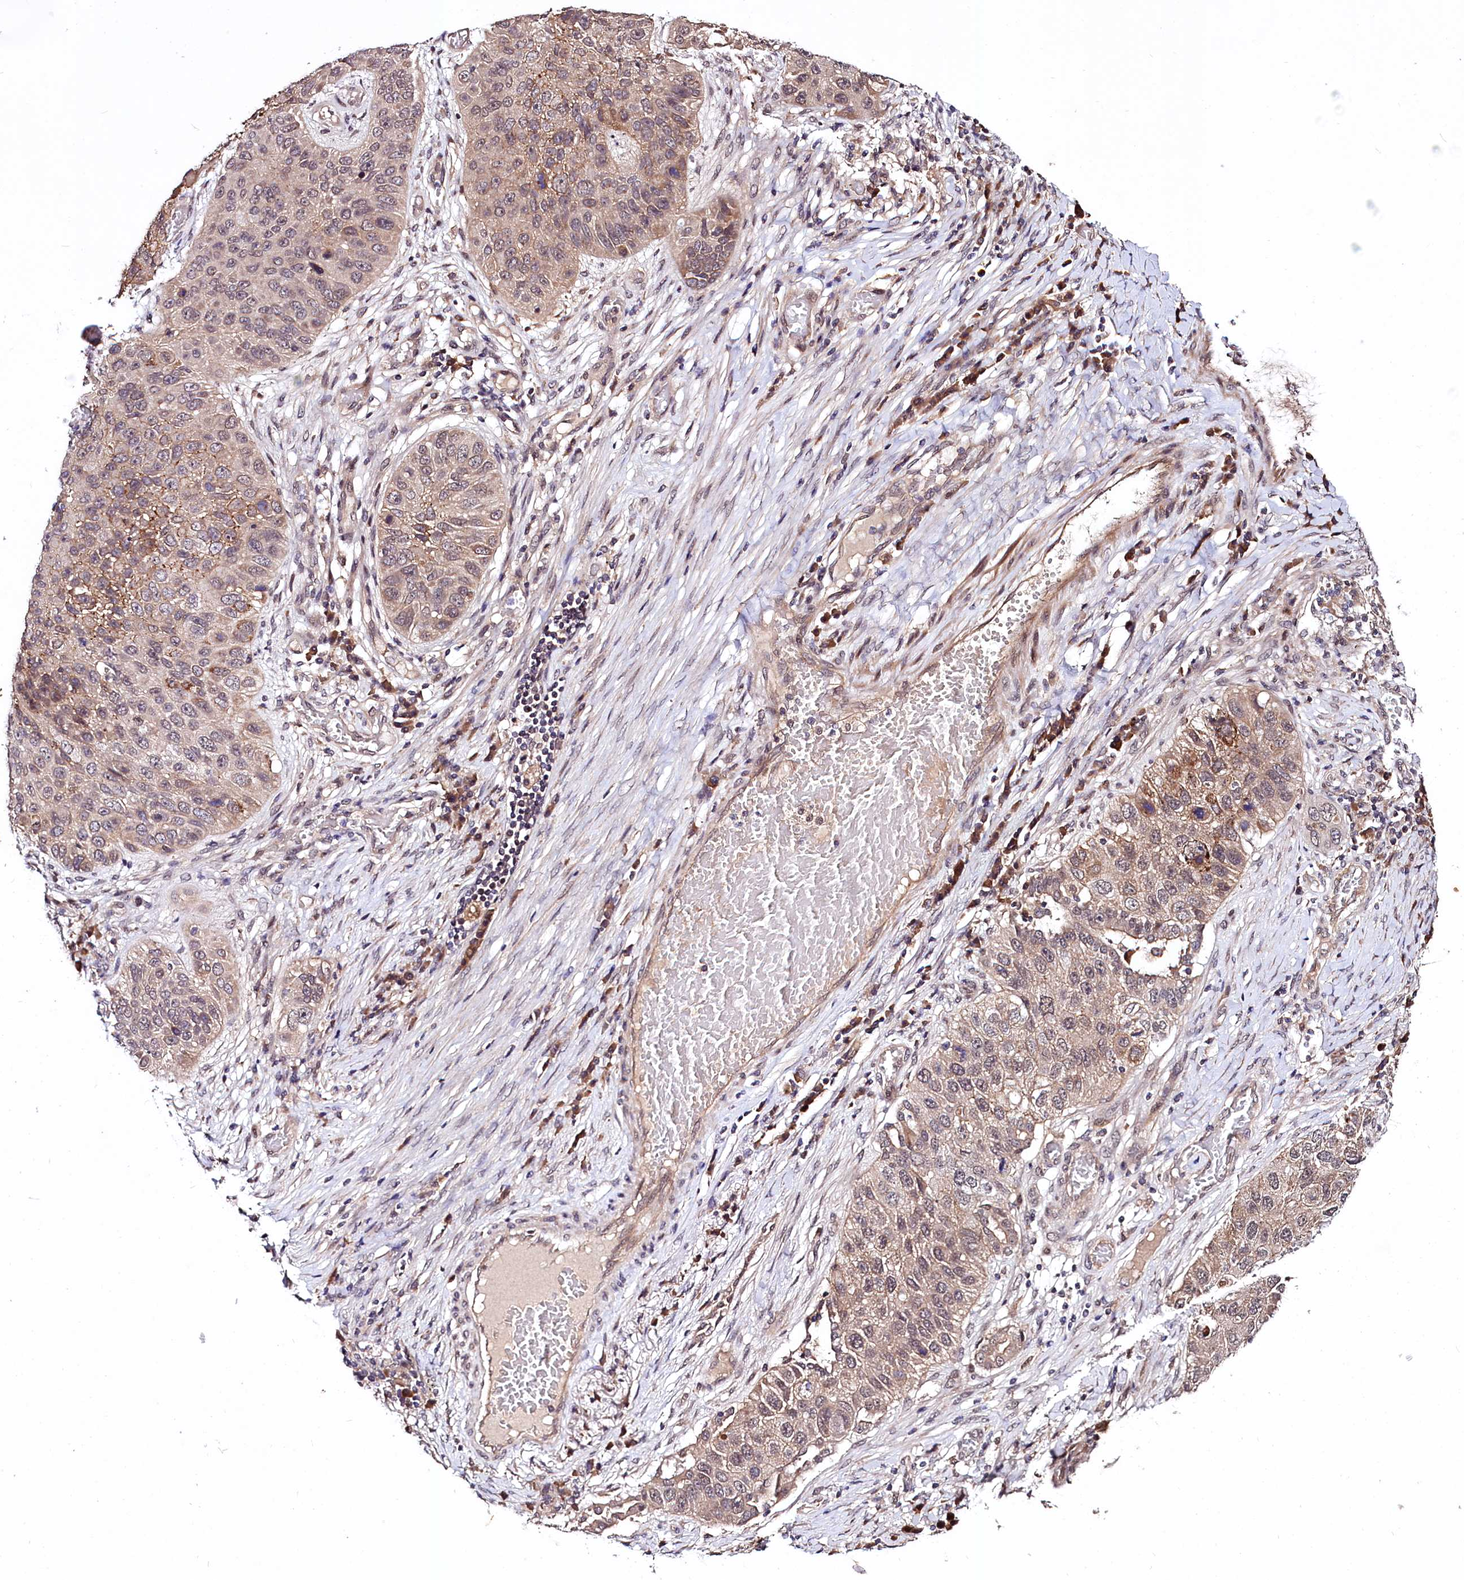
{"staining": {"intensity": "moderate", "quantity": "<25%", "location": "cytoplasmic/membranous,nuclear"}, "tissue": "lung cancer", "cell_type": "Tumor cells", "image_type": "cancer", "snomed": [{"axis": "morphology", "description": "Squamous cell carcinoma, NOS"}, {"axis": "topography", "description": "Lung"}], "caption": "Squamous cell carcinoma (lung) was stained to show a protein in brown. There is low levels of moderate cytoplasmic/membranous and nuclear staining in about <25% of tumor cells.", "gene": "UBE3A", "patient": {"sex": "male", "age": 61}}